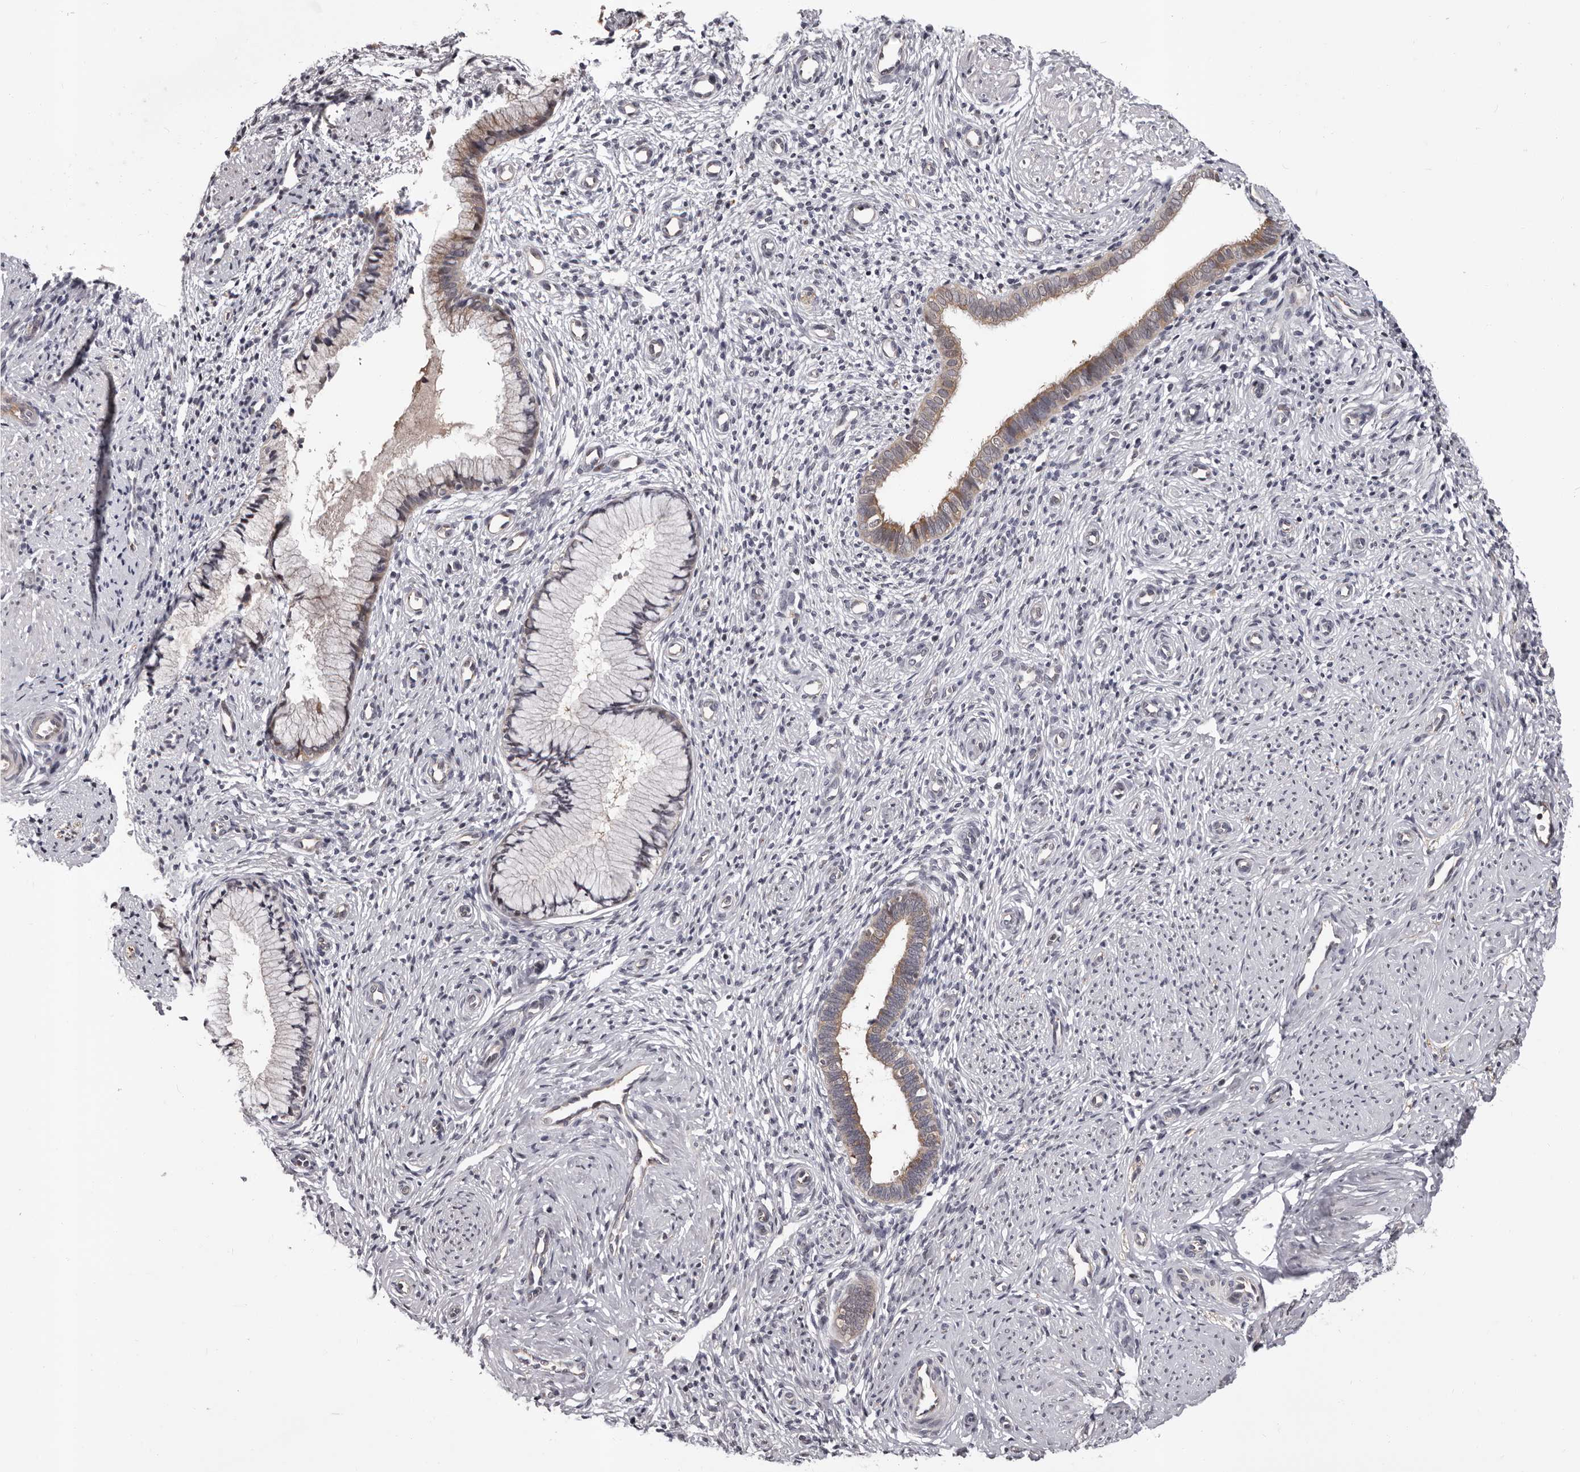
{"staining": {"intensity": "weak", "quantity": "25%-75%", "location": "cytoplasmic/membranous"}, "tissue": "cervix", "cell_type": "Glandular cells", "image_type": "normal", "snomed": [{"axis": "morphology", "description": "Normal tissue, NOS"}, {"axis": "topography", "description": "Cervix"}], "caption": "Unremarkable cervix shows weak cytoplasmic/membranous positivity in about 25%-75% of glandular cells, visualized by immunohistochemistry. (DAB (3,3'-diaminobenzidine) IHC with brightfield microscopy, high magnification).", "gene": "MED8", "patient": {"sex": "female", "age": 27}}